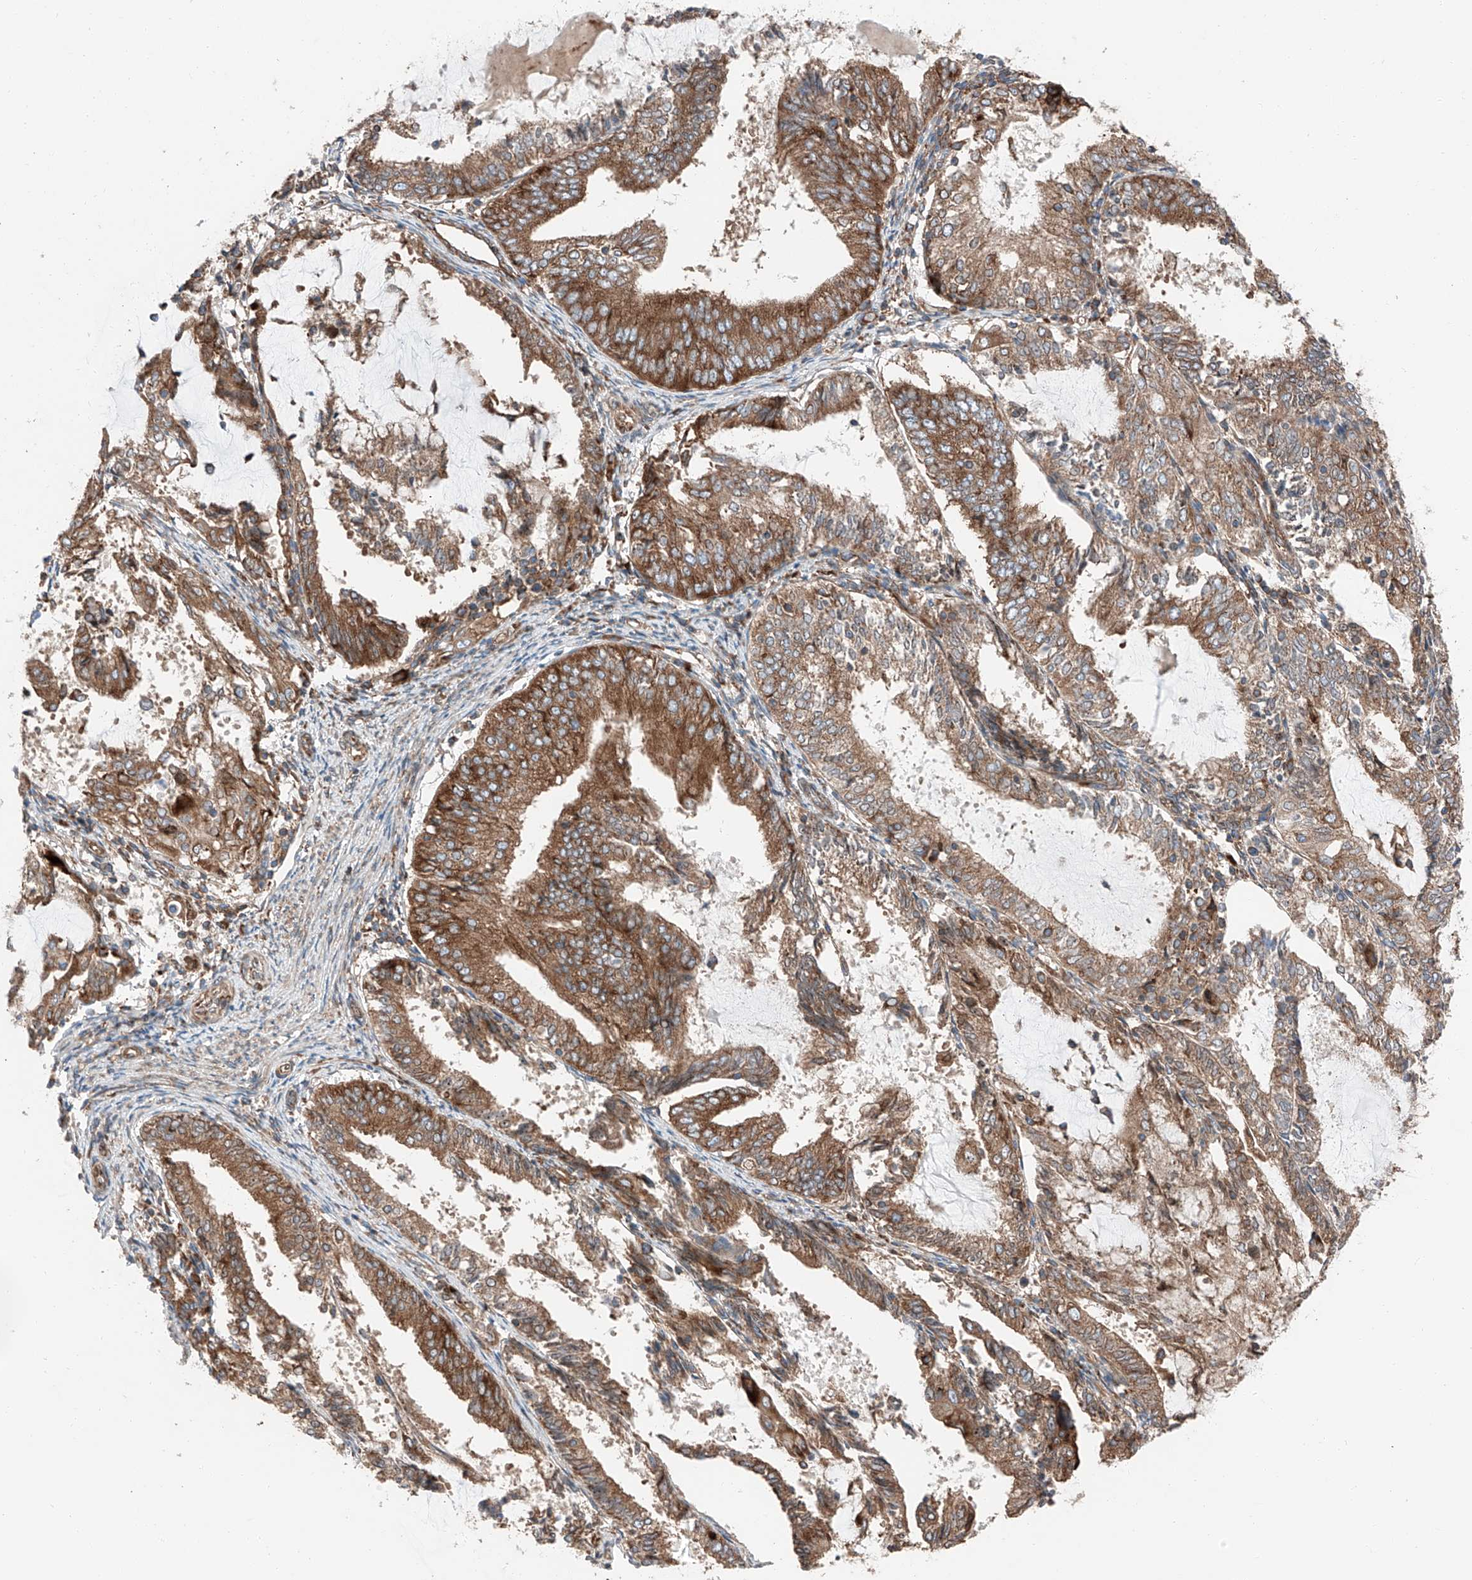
{"staining": {"intensity": "moderate", "quantity": ">75%", "location": "cytoplasmic/membranous"}, "tissue": "endometrial cancer", "cell_type": "Tumor cells", "image_type": "cancer", "snomed": [{"axis": "morphology", "description": "Adenocarcinoma, NOS"}, {"axis": "topography", "description": "Endometrium"}], "caption": "Immunohistochemistry of endometrial cancer reveals medium levels of moderate cytoplasmic/membranous positivity in approximately >75% of tumor cells.", "gene": "ZC3H15", "patient": {"sex": "female", "age": 81}}